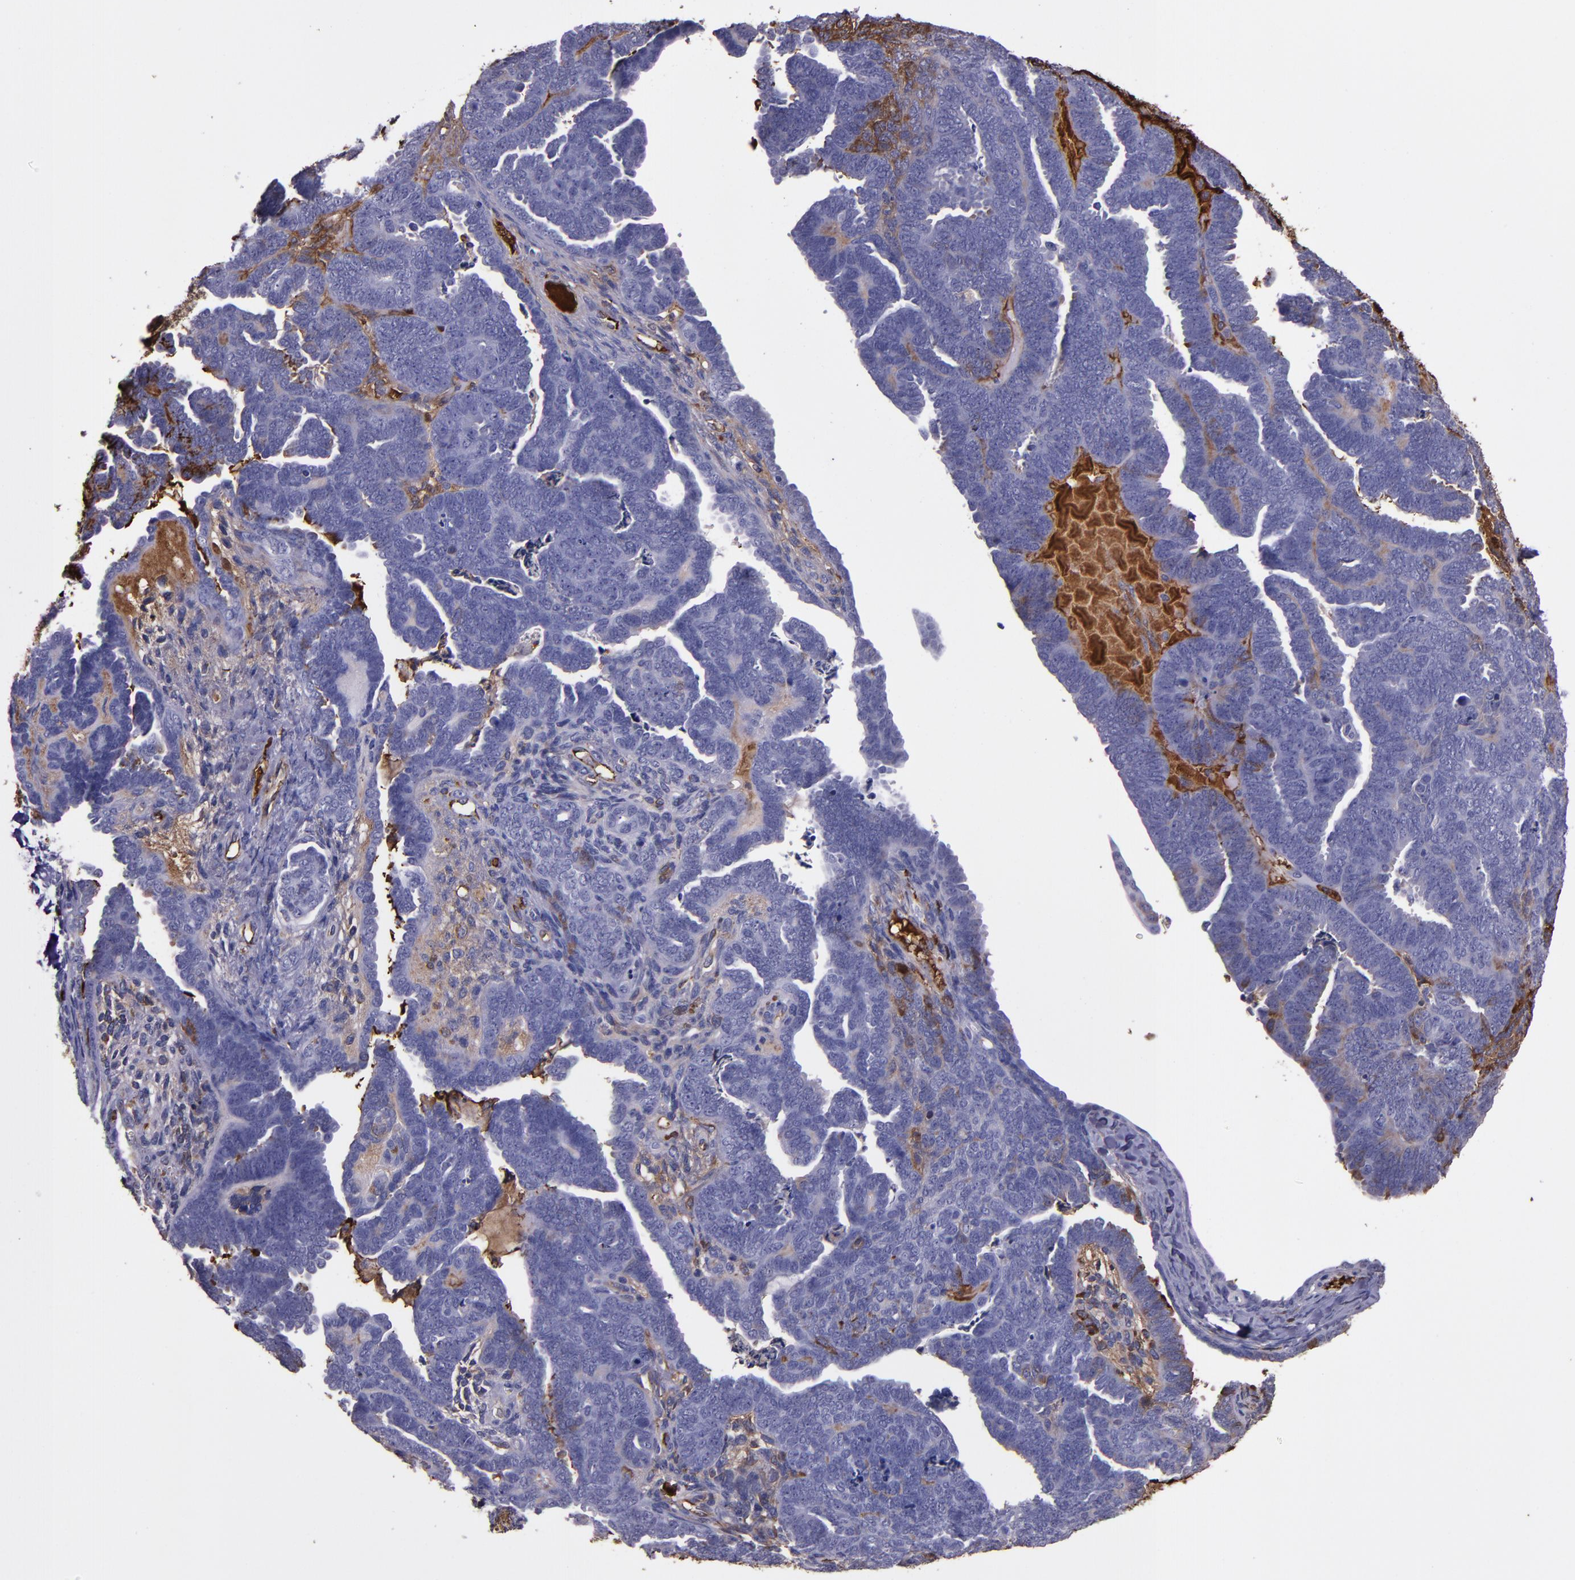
{"staining": {"intensity": "negative", "quantity": "none", "location": "none"}, "tissue": "endometrial cancer", "cell_type": "Tumor cells", "image_type": "cancer", "snomed": [{"axis": "morphology", "description": "Neoplasm, malignant, NOS"}, {"axis": "topography", "description": "Endometrium"}], "caption": "This is a micrograph of immunohistochemistry (IHC) staining of endometrial neoplasm (malignant), which shows no positivity in tumor cells.", "gene": "A2M", "patient": {"sex": "female", "age": 74}}